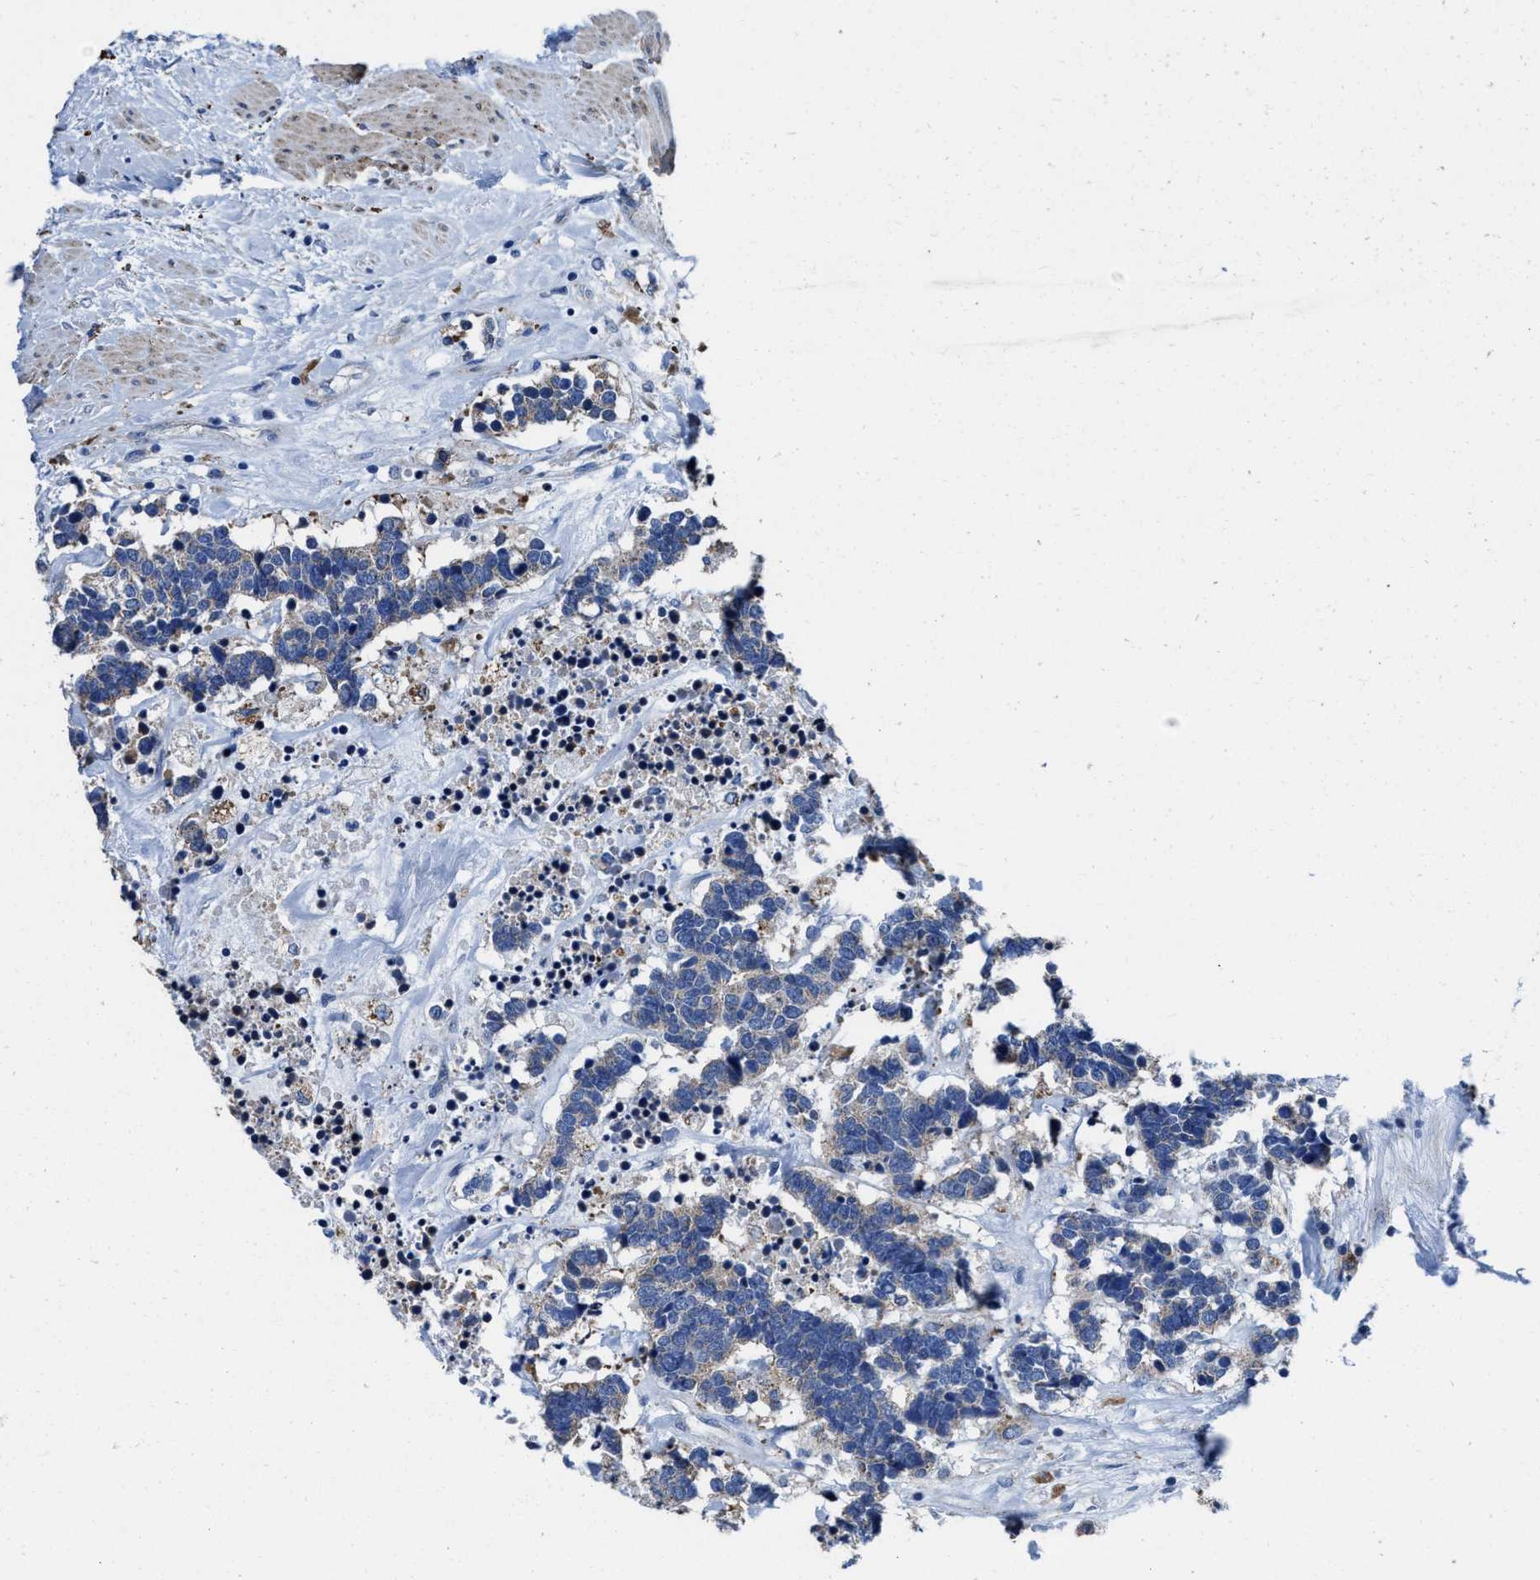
{"staining": {"intensity": "weak", "quantity": "<25%", "location": "cytoplasmic/membranous"}, "tissue": "carcinoid", "cell_type": "Tumor cells", "image_type": "cancer", "snomed": [{"axis": "morphology", "description": "Carcinoma, NOS"}, {"axis": "morphology", "description": "Carcinoid, malignant, NOS"}, {"axis": "topography", "description": "Urinary bladder"}], "caption": "Micrograph shows no protein expression in tumor cells of carcinoma tissue.", "gene": "TMEM30A", "patient": {"sex": "male", "age": 57}}